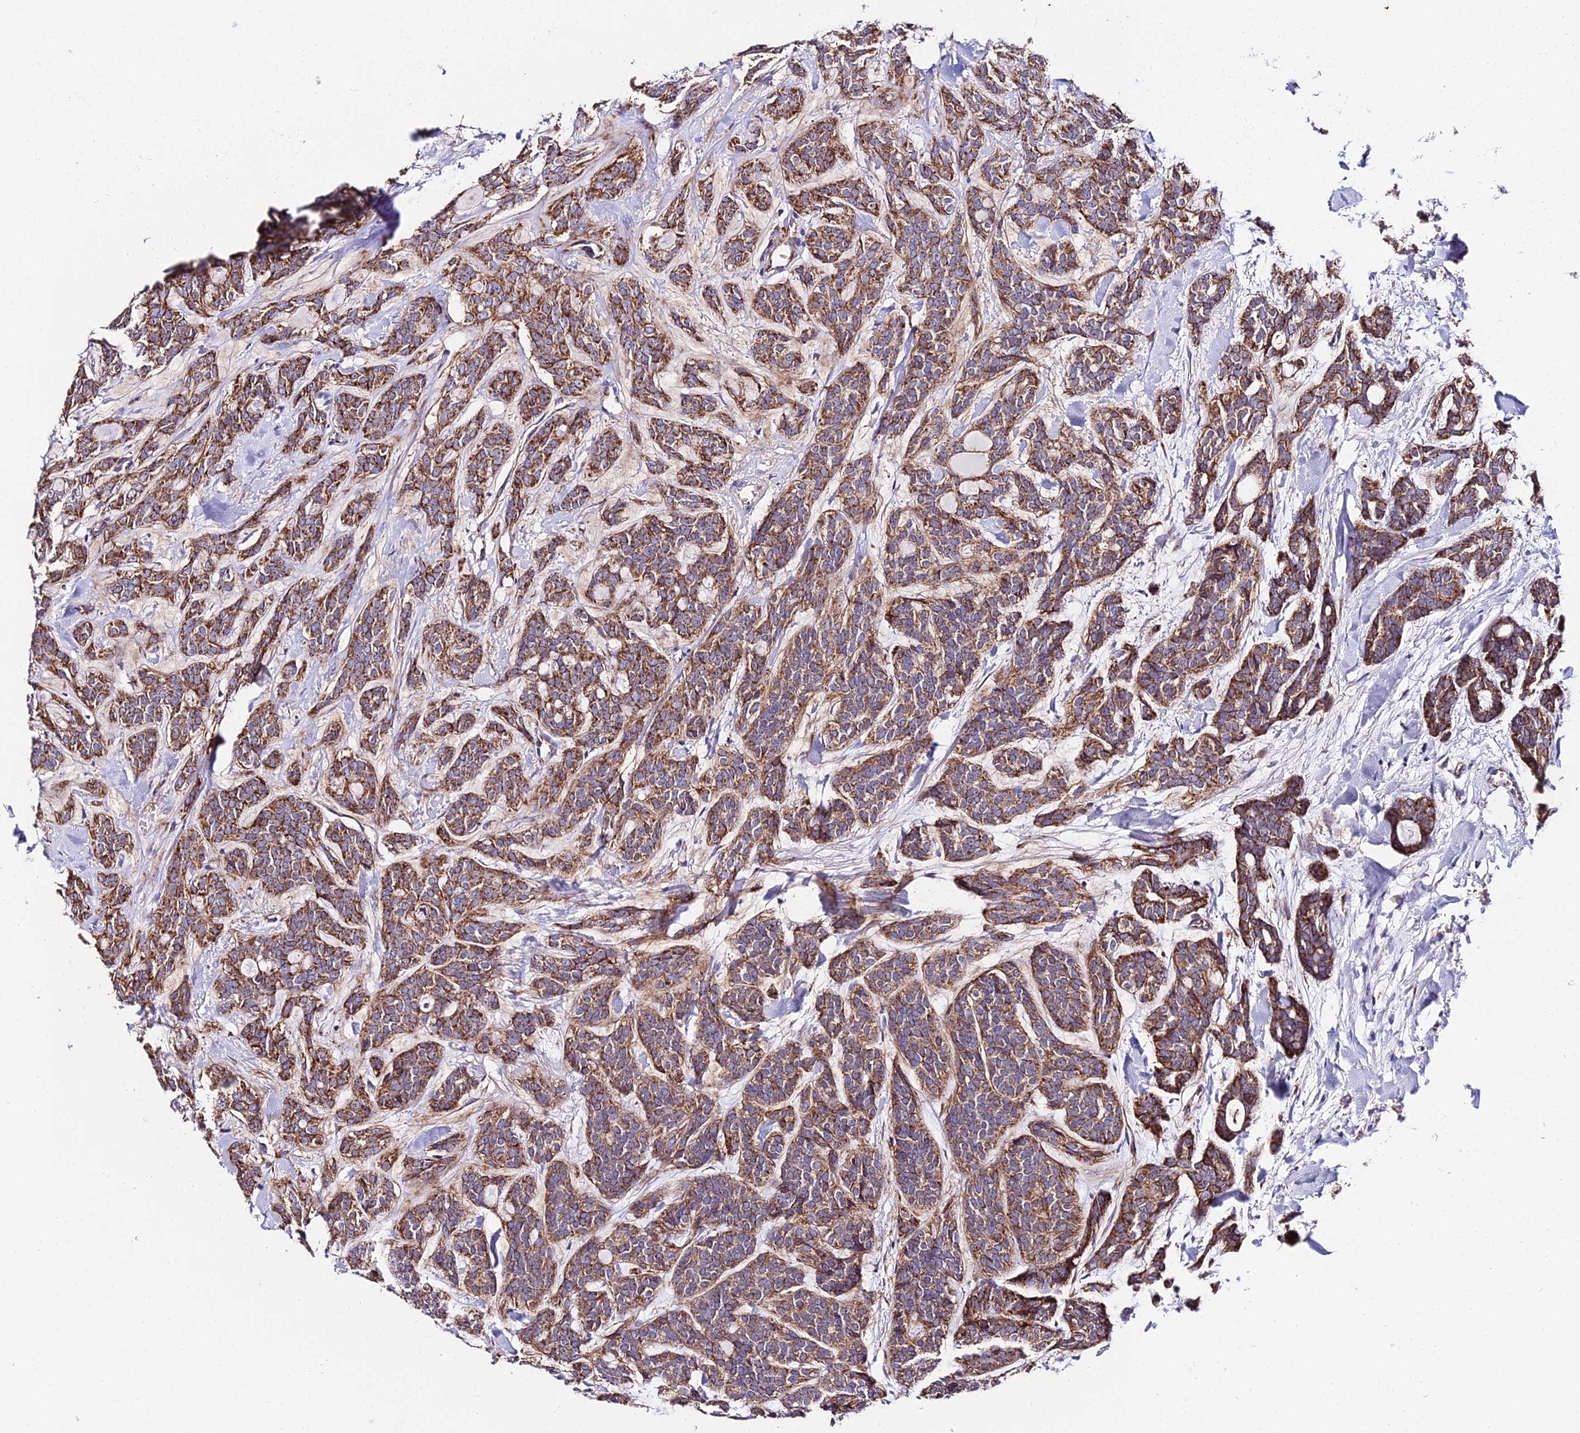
{"staining": {"intensity": "strong", "quantity": ">75%", "location": "cytoplasmic/membranous"}, "tissue": "head and neck cancer", "cell_type": "Tumor cells", "image_type": "cancer", "snomed": [{"axis": "morphology", "description": "Adenocarcinoma, NOS"}, {"axis": "topography", "description": "Head-Neck"}], "caption": "DAB immunohistochemical staining of human adenocarcinoma (head and neck) displays strong cytoplasmic/membranous protein positivity in about >75% of tumor cells.", "gene": "OCIAD1", "patient": {"sex": "male", "age": 66}}